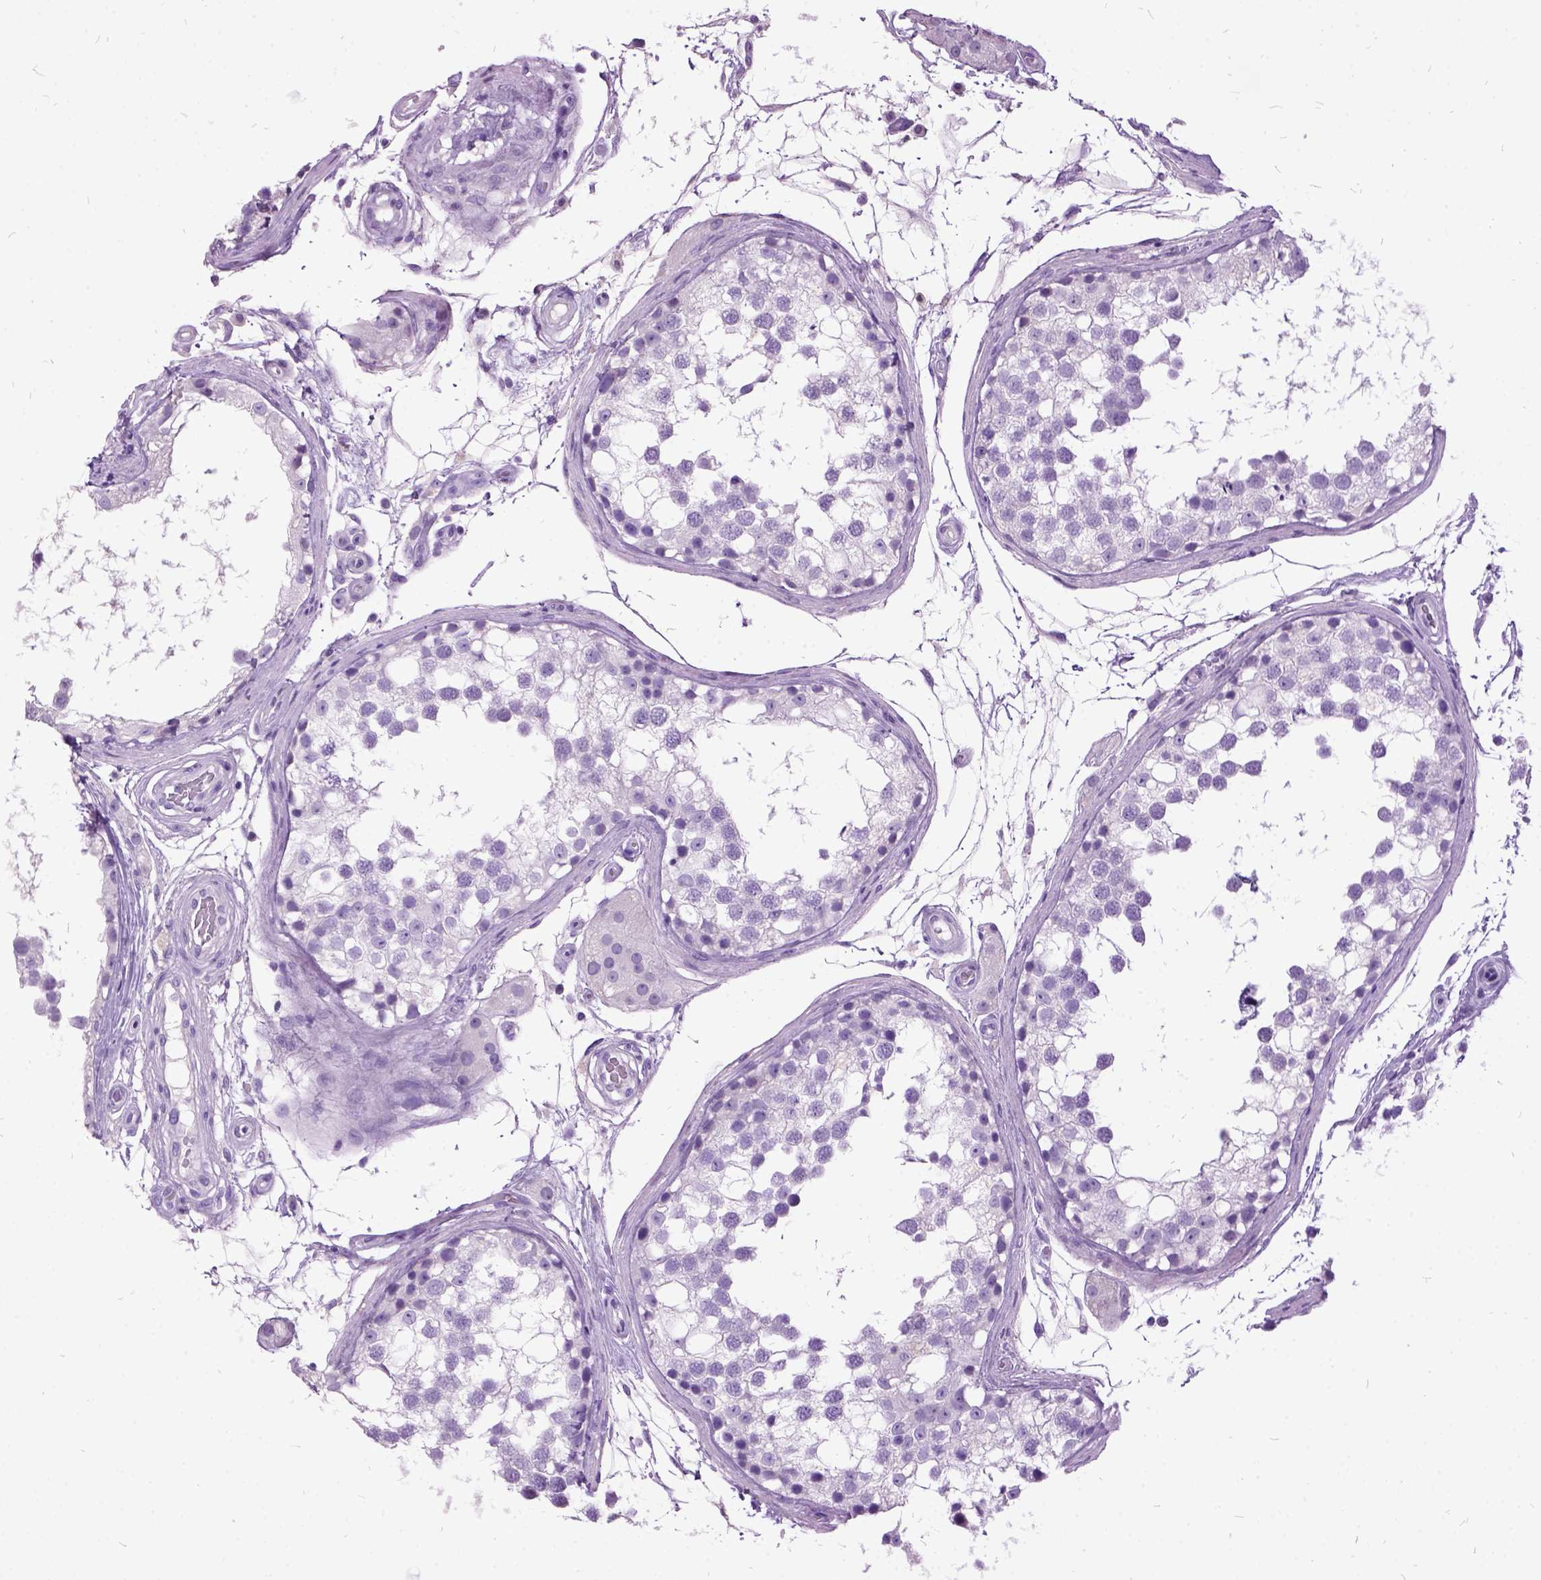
{"staining": {"intensity": "negative", "quantity": "none", "location": "none"}, "tissue": "testis", "cell_type": "Cells in seminiferous ducts", "image_type": "normal", "snomed": [{"axis": "morphology", "description": "Normal tissue, NOS"}, {"axis": "morphology", "description": "Seminoma, NOS"}, {"axis": "topography", "description": "Testis"}], "caption": "Immunohistochemistry (IHC) of unremarkable testis demonstrates no positivity in cells in seminiferous ducts.", "gene": "MME", "patient": {"sex": "male", "age": 65}}